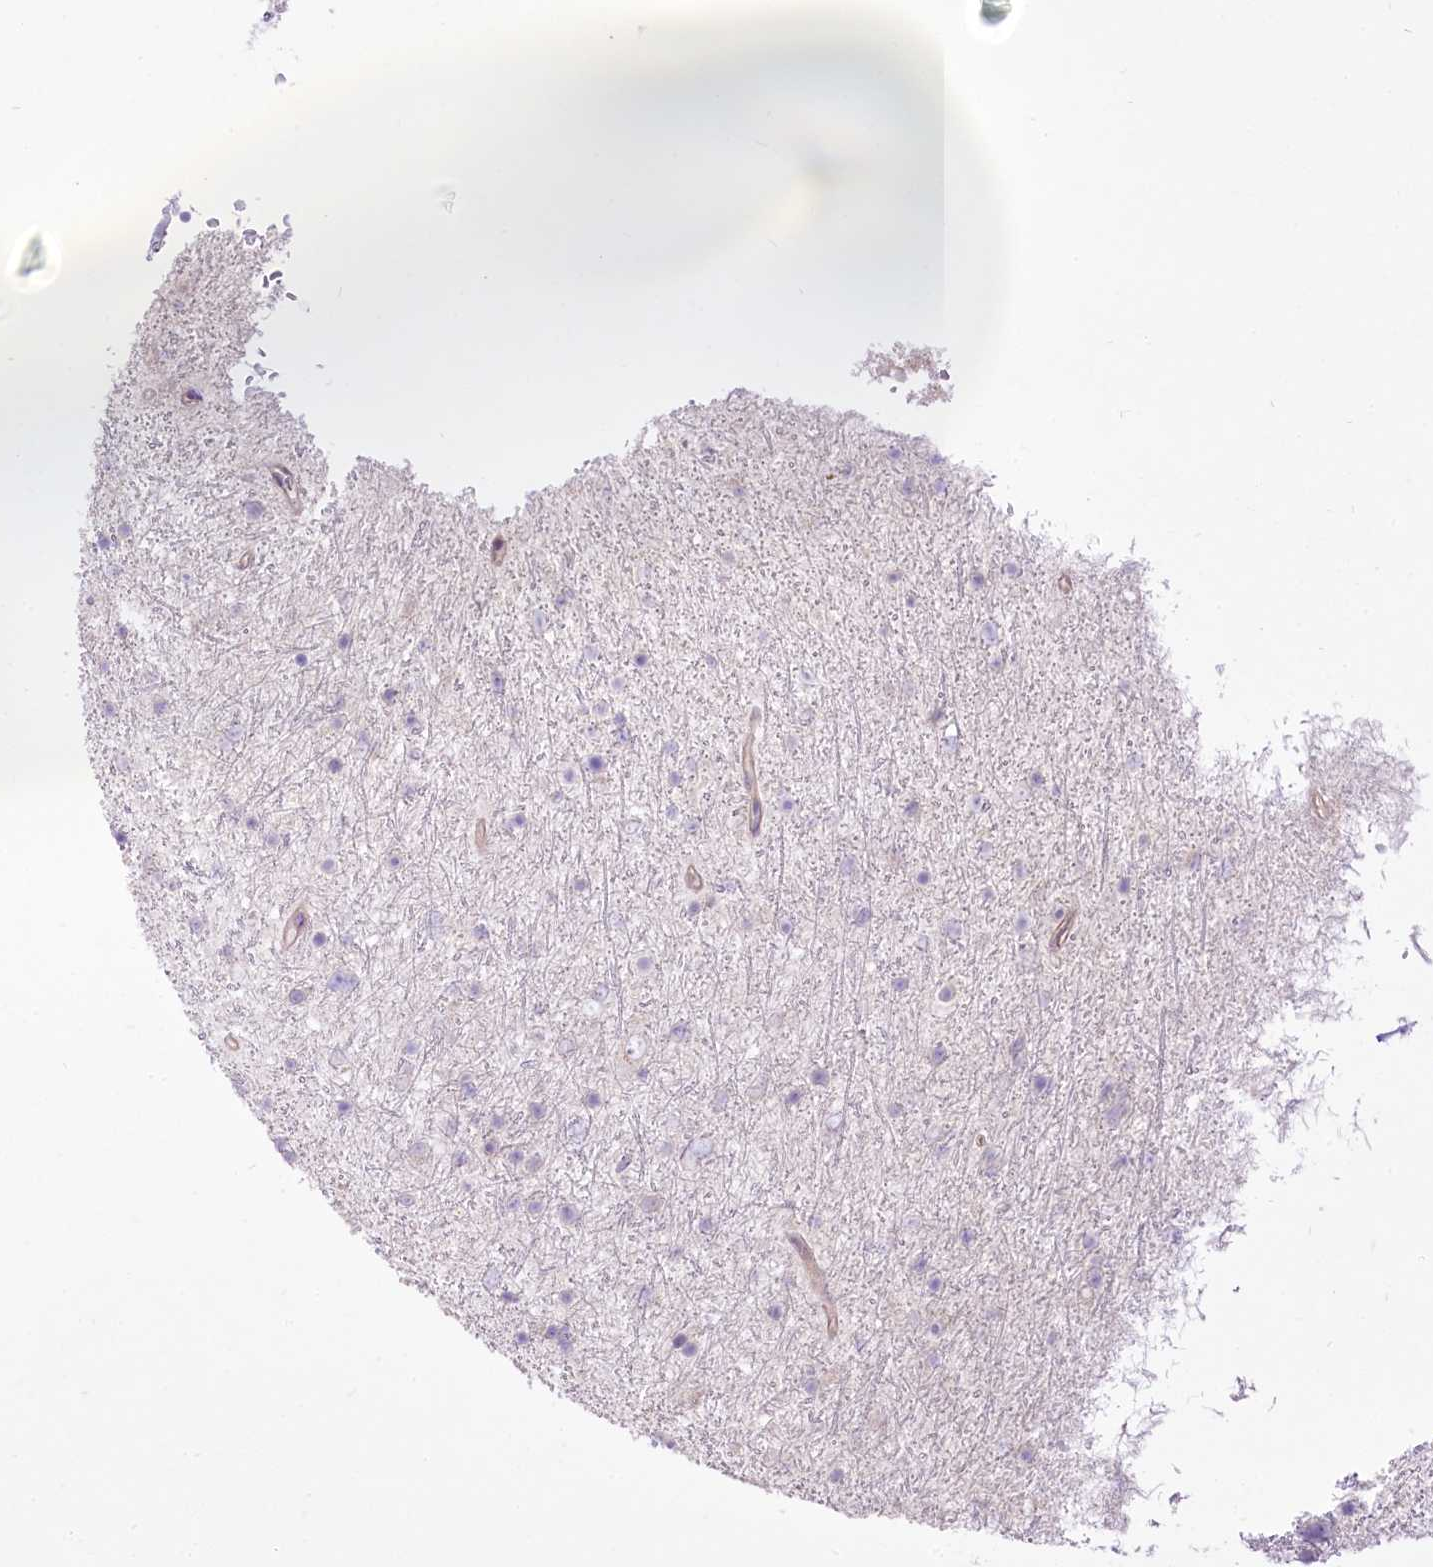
{"staining": {"intensity": "negative", "quantity": "none", "location": "none"}, "tissue": "glioma", "cell_type": "Tumor cells", "image_type": "cancer", "snomed": [{"axis": "morphology", "description": "Glioma, malignant, Low grade"}, {"axis": "topography", "description": "Cerebral cortex"}], "caption": "This histopathology image is of glioma stained with immunohistochemistry (IHC) to label a protein in brown with the nuclei are counter-stained blue. There is no expression in tumor cells. The staining is performed using DAB (3,3'-diaminobenzidine) brown chromogen with nuclei counter-stained in using hematoxylin.", "gene": "HELT", "patient": {"sex": "female", "age": 39}}